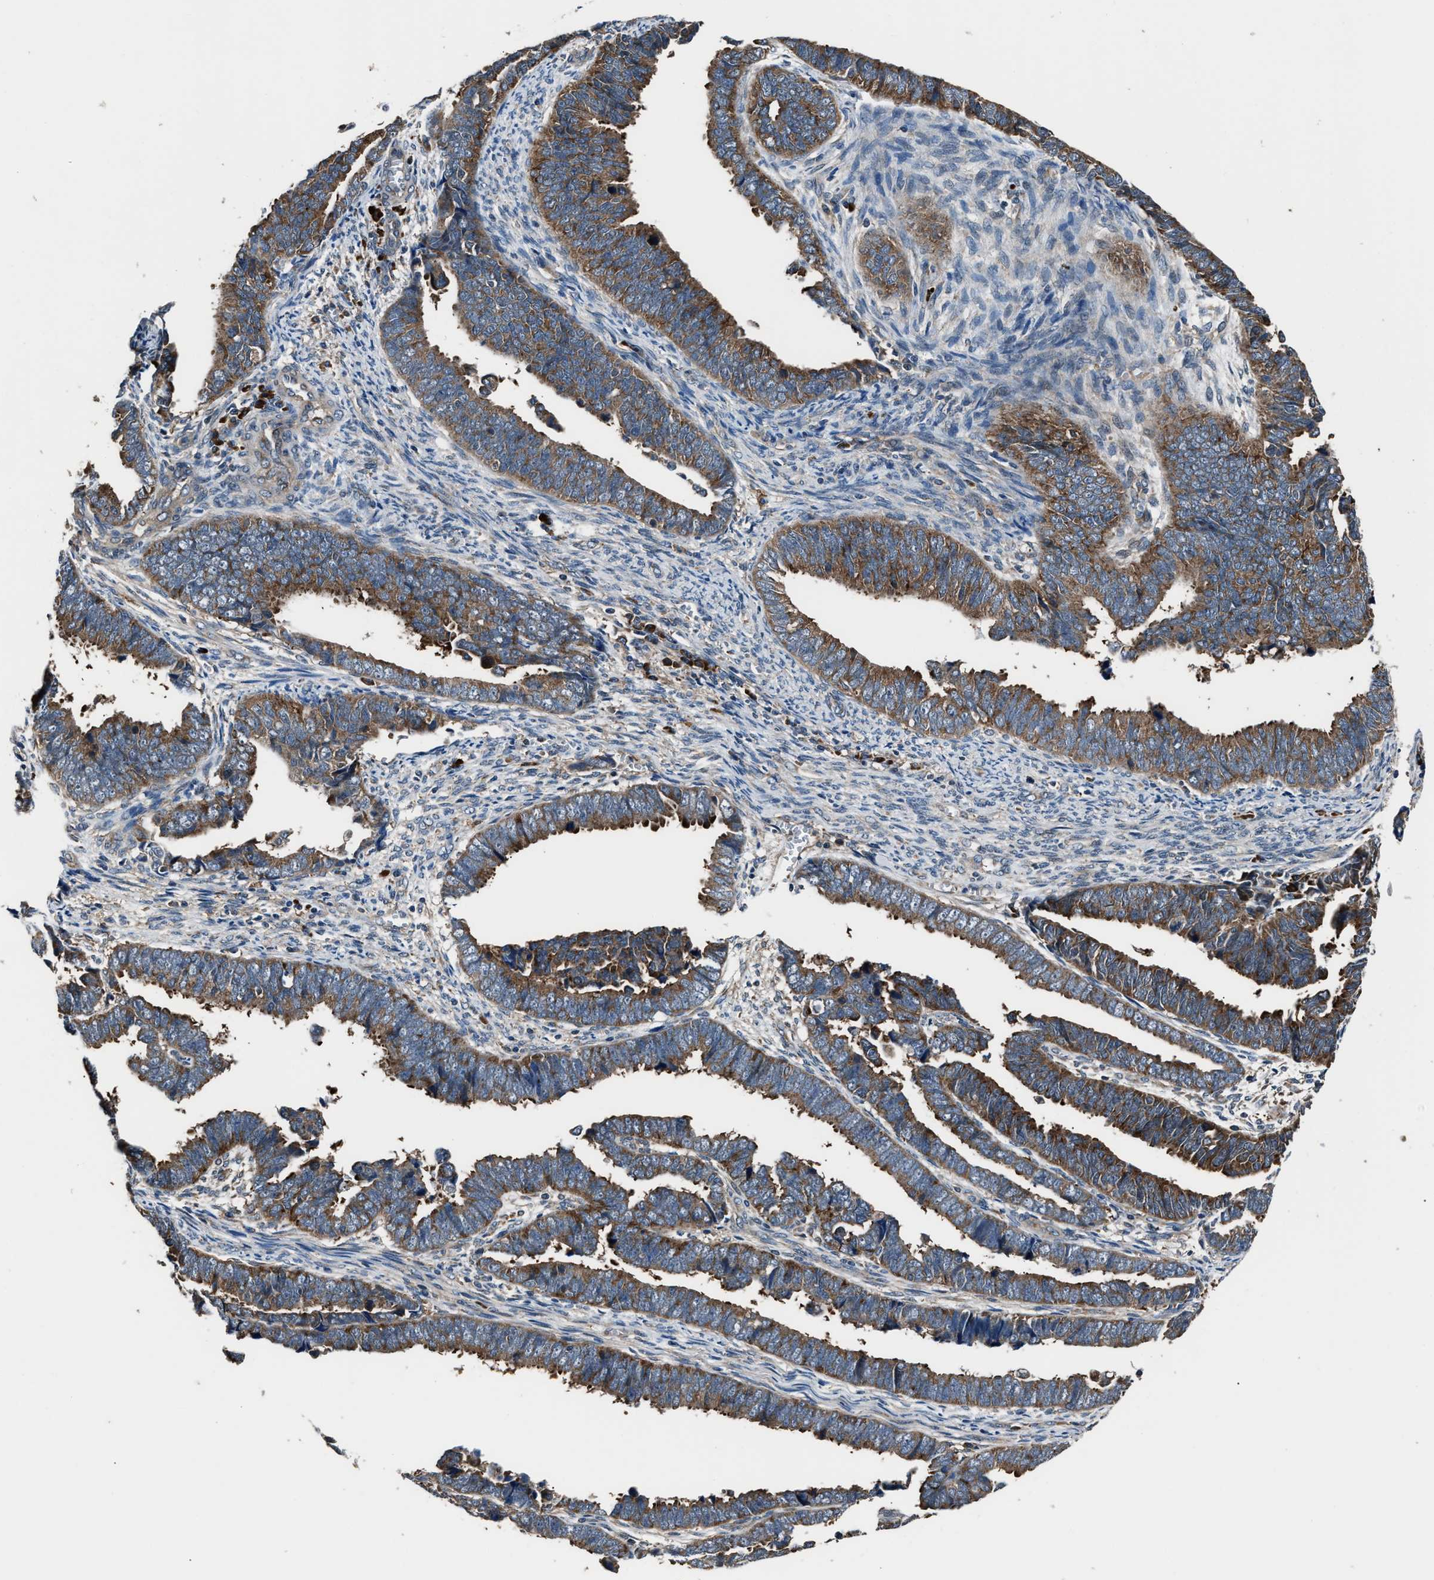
{"staining": {"intensity": "moderate", "quantity": ">75%", "location": "cytoplasmic/membranous"}, "tissue": "endometrial cancer", "cell_type": "Tumor cells", "image_type": "cancer", "snomed": [{"axis": "morphology", "description": "Adenocarcinoma, NOS"}, {"axis": "topography", "description": "Endometrium"}], "caption": "The photomicrograph exhibits immunohistochemical staining of endometrial cancer. There is moderate cytoplasmic/membranous expression is identified in approximately >75% of tumor cells.", "gene": "IMPDH2", "patient": {"sex": "female", "age": 75}}